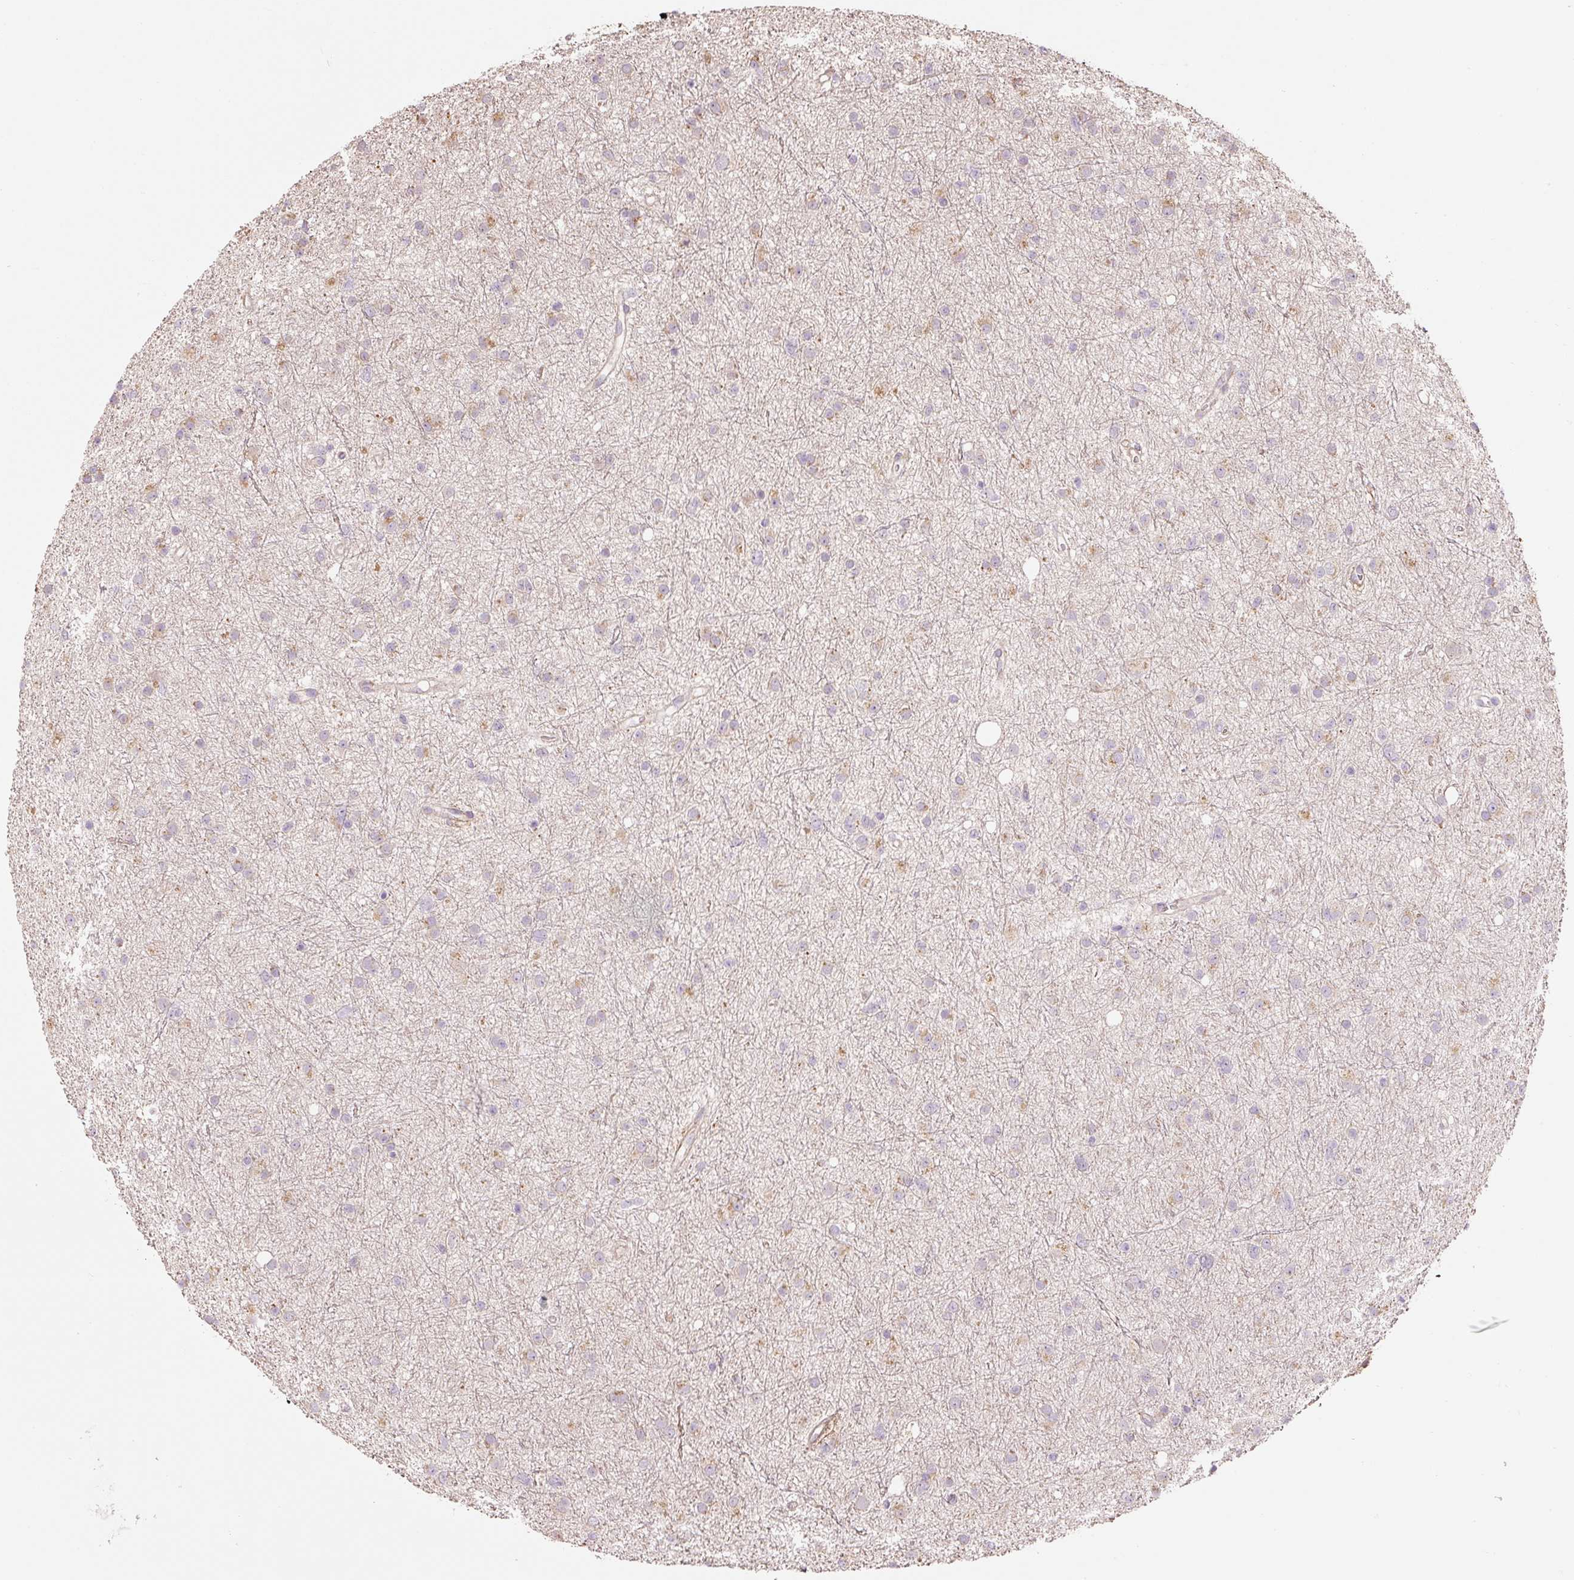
{"staining": {"intensity": "weak", "quantity": "<25%", "location": "cytoplasmic/membranous"}, "tissue": "glioma", "cell_type": "Tumor cells", "image_type": "cancer", "snomed": [{"axis": "morphology", "description": "Glioma, malignant, Low grade"}, {"axis": "topography", "description": "Cerebral cortex"}], "caption": "Histopathology image shows no protein expression in tumor cells of glioma tissue.", "gene": "ETF1", "patient": {"sex": "female", "age": 39}}